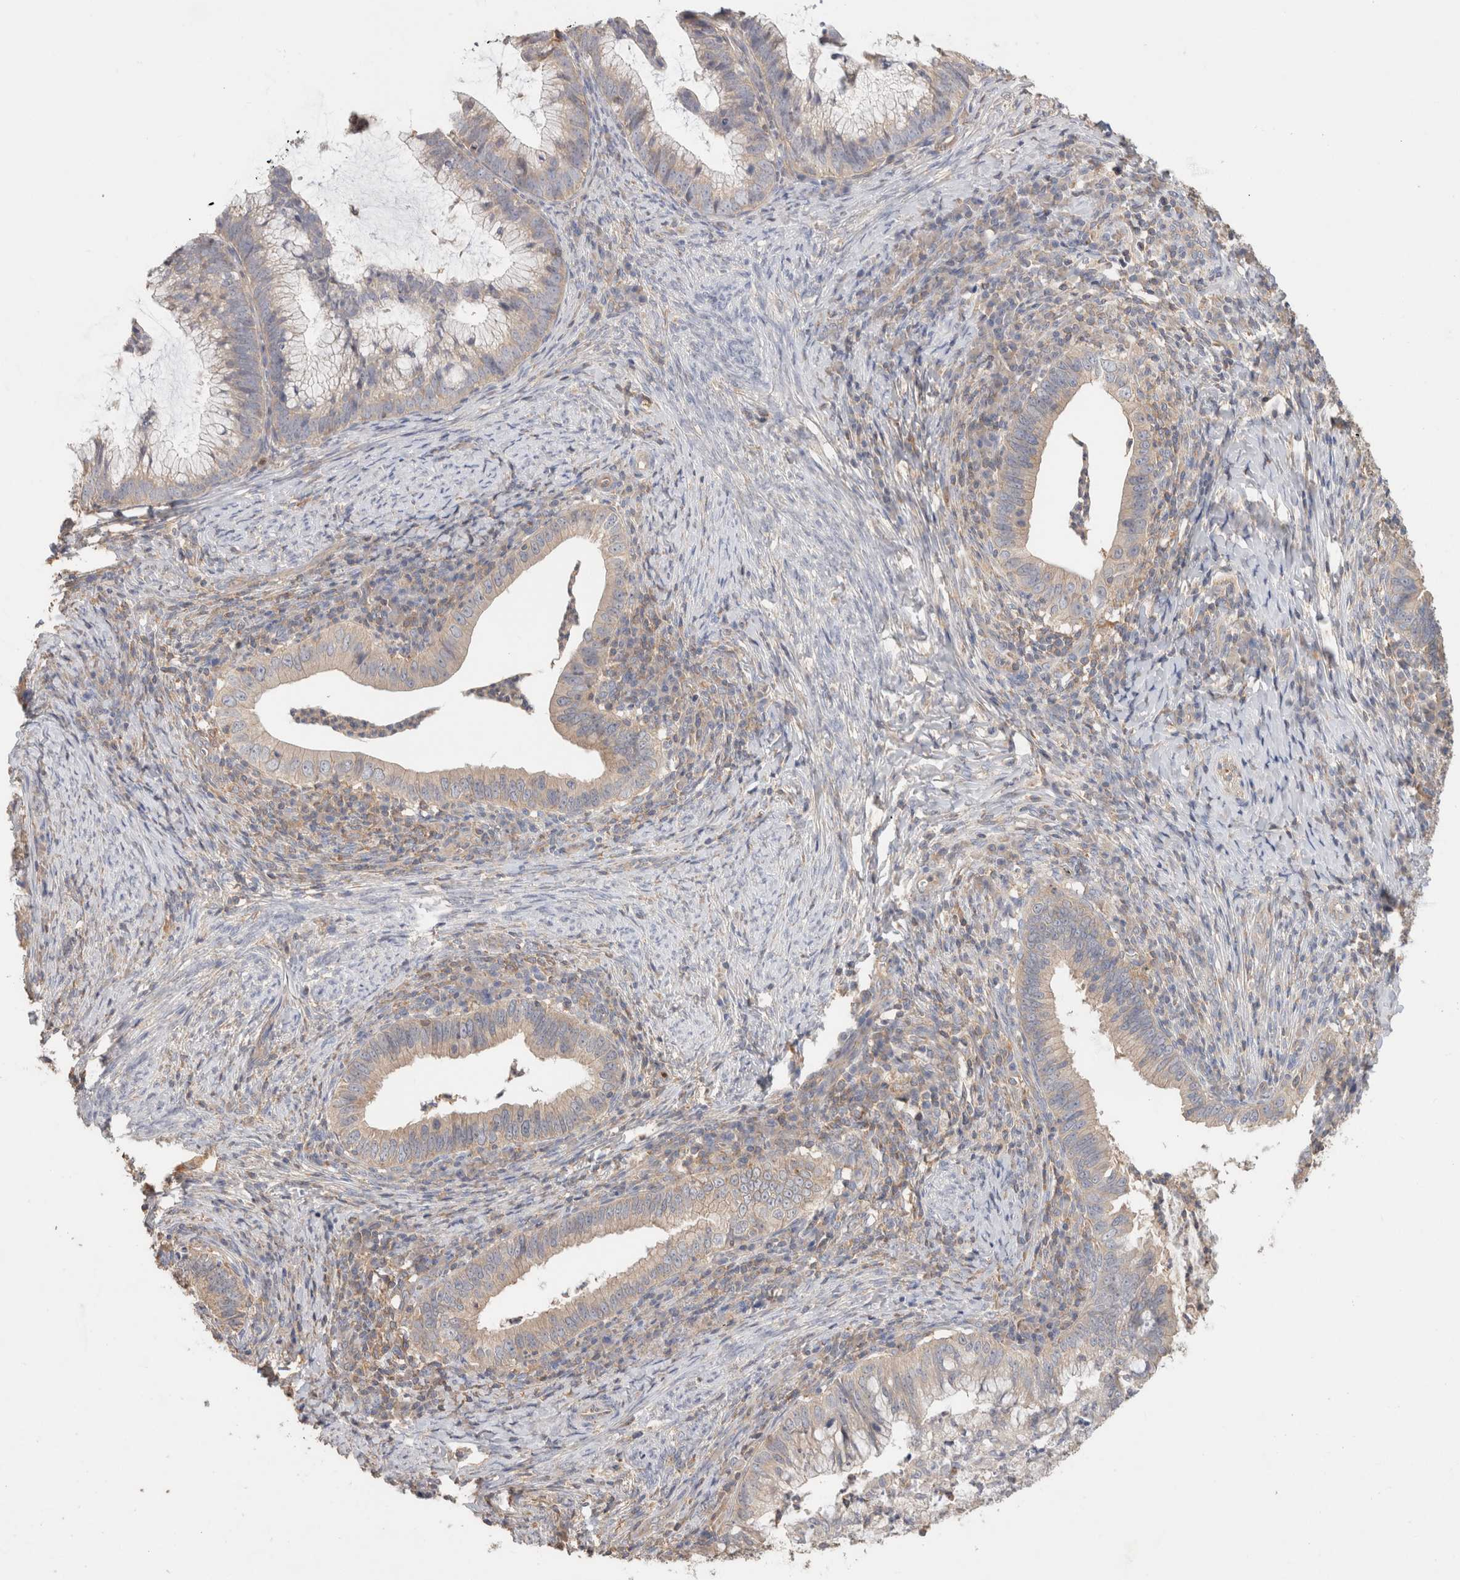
{"staining": {"intensity": "weak", "quantity": "<25%", "location": "cytoplasmic/membranous"}, "tissue": "cervical cancer", "cell_type": "Tumor cells", "image_type": "cancer", "snomed": [{"axis": "morphology", "description": "Adenocarcinoma, NOS"}, {"axis": "topography", "description": "Cervix"}], "caption": "Human cervical cancer (adenocarcinoma) stained for a protein using IHC demonstrates no expression in tumor cells.", "gene": "CFAP418", "patient": {"sex": "female", "age": 36}}